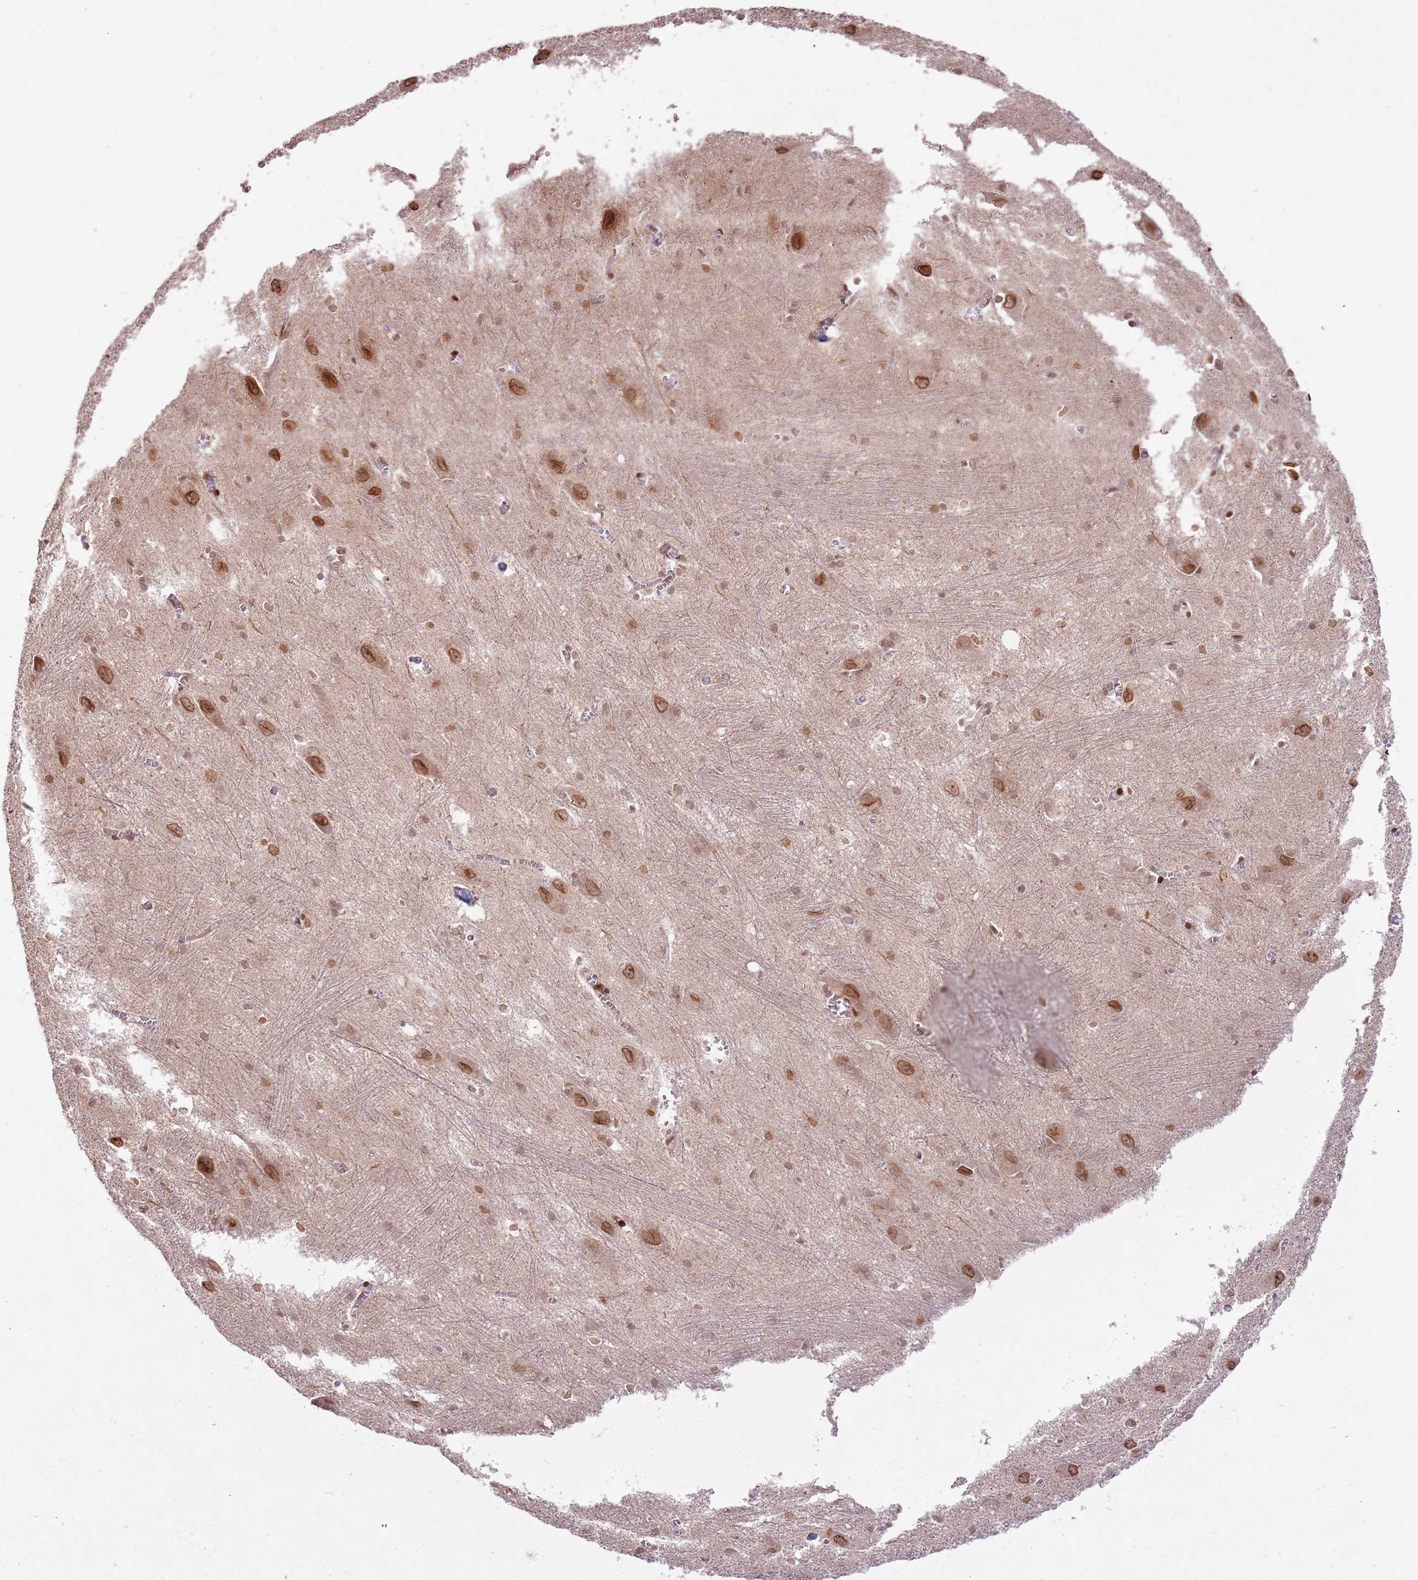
{"staining": {"intensity": "moderate", "quantity": ">75%", "location": "cytoplasmic/membranous,nuclear"}, "tissue": "caudate", "cell_type": "Glial cells", "image_type": "normal", "snomed": [{"axis": "morphology", "description": "Normal tissue, NOS"}, {"axis": "topography", "description": "Lateral ventricle wall"}], "caption": "Immunohistochemistry staining of benign caudate, which demonstrates medium levels of moderate cytoplasmic/membranous,nuclear positivity in about >75% of glial cells indicating moderate cytoplasmic/membranous,nuclear protein staining. The staining was performed using DAB (brown) for protein detection and nuclei were counterstained in hematoxylin (blue).", "gene": "KLHL36", "patient": {"sex": "male", "age": 37}}